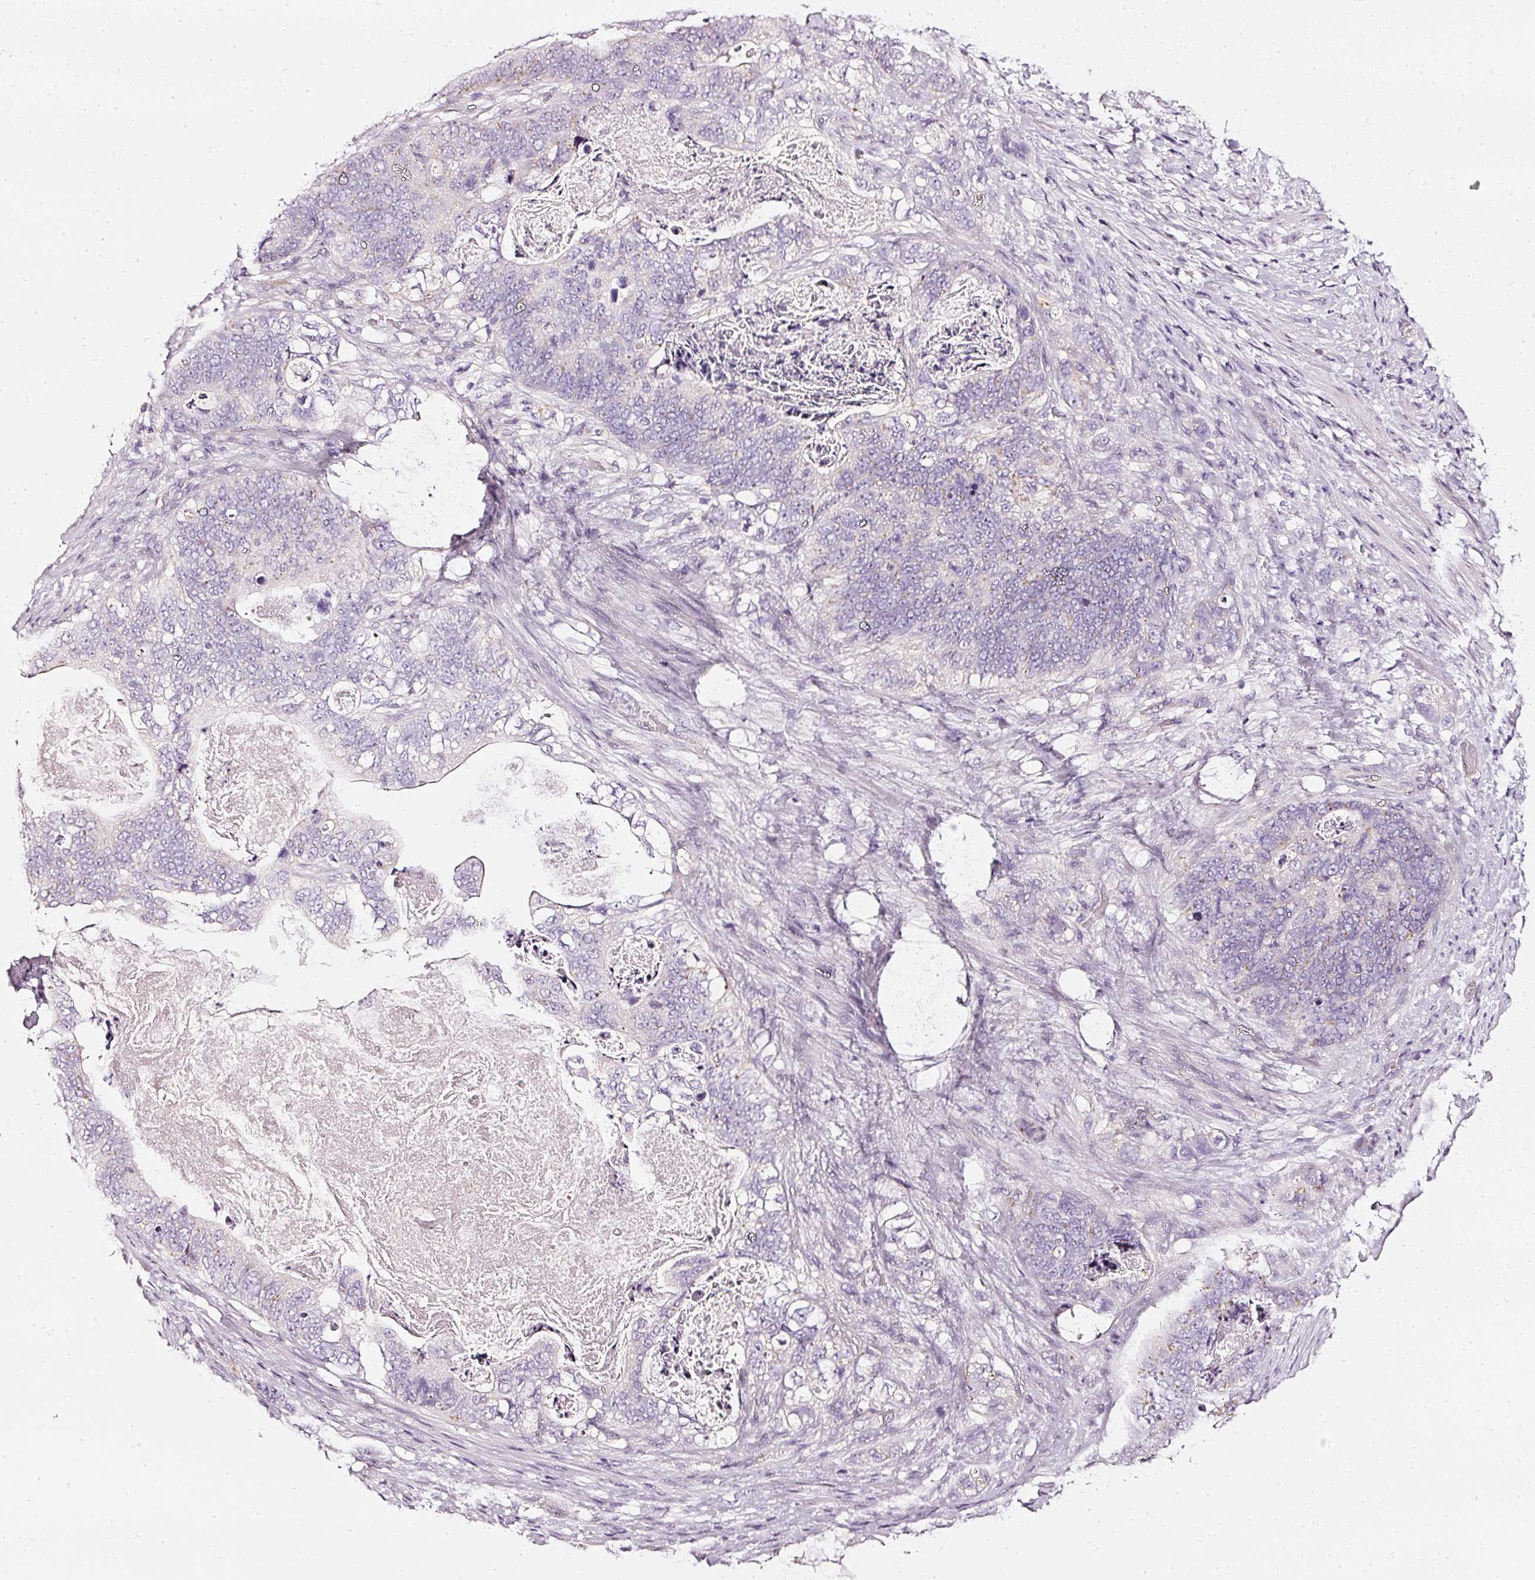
{"staining": {"intensity": "negative", "quantity": "none", "location": "none"}, "tissue": "stomach cancer", "cell_type": "Tumor cells", "image_type": "cancer", "snomed": [{"axis": "morphology", "description": "Normal tissue, NOS"}, {"axis": "morphology", "description": "Adenocarcinoma, NOS"}, {"axis": "topography", "description": "Stomach"}], "caption": "Image shows no significant protein expression in tumor cells of adenocarcinoma (stomach).", "gene": "CNP", "patient": {"sex": "female", "age": 89}}